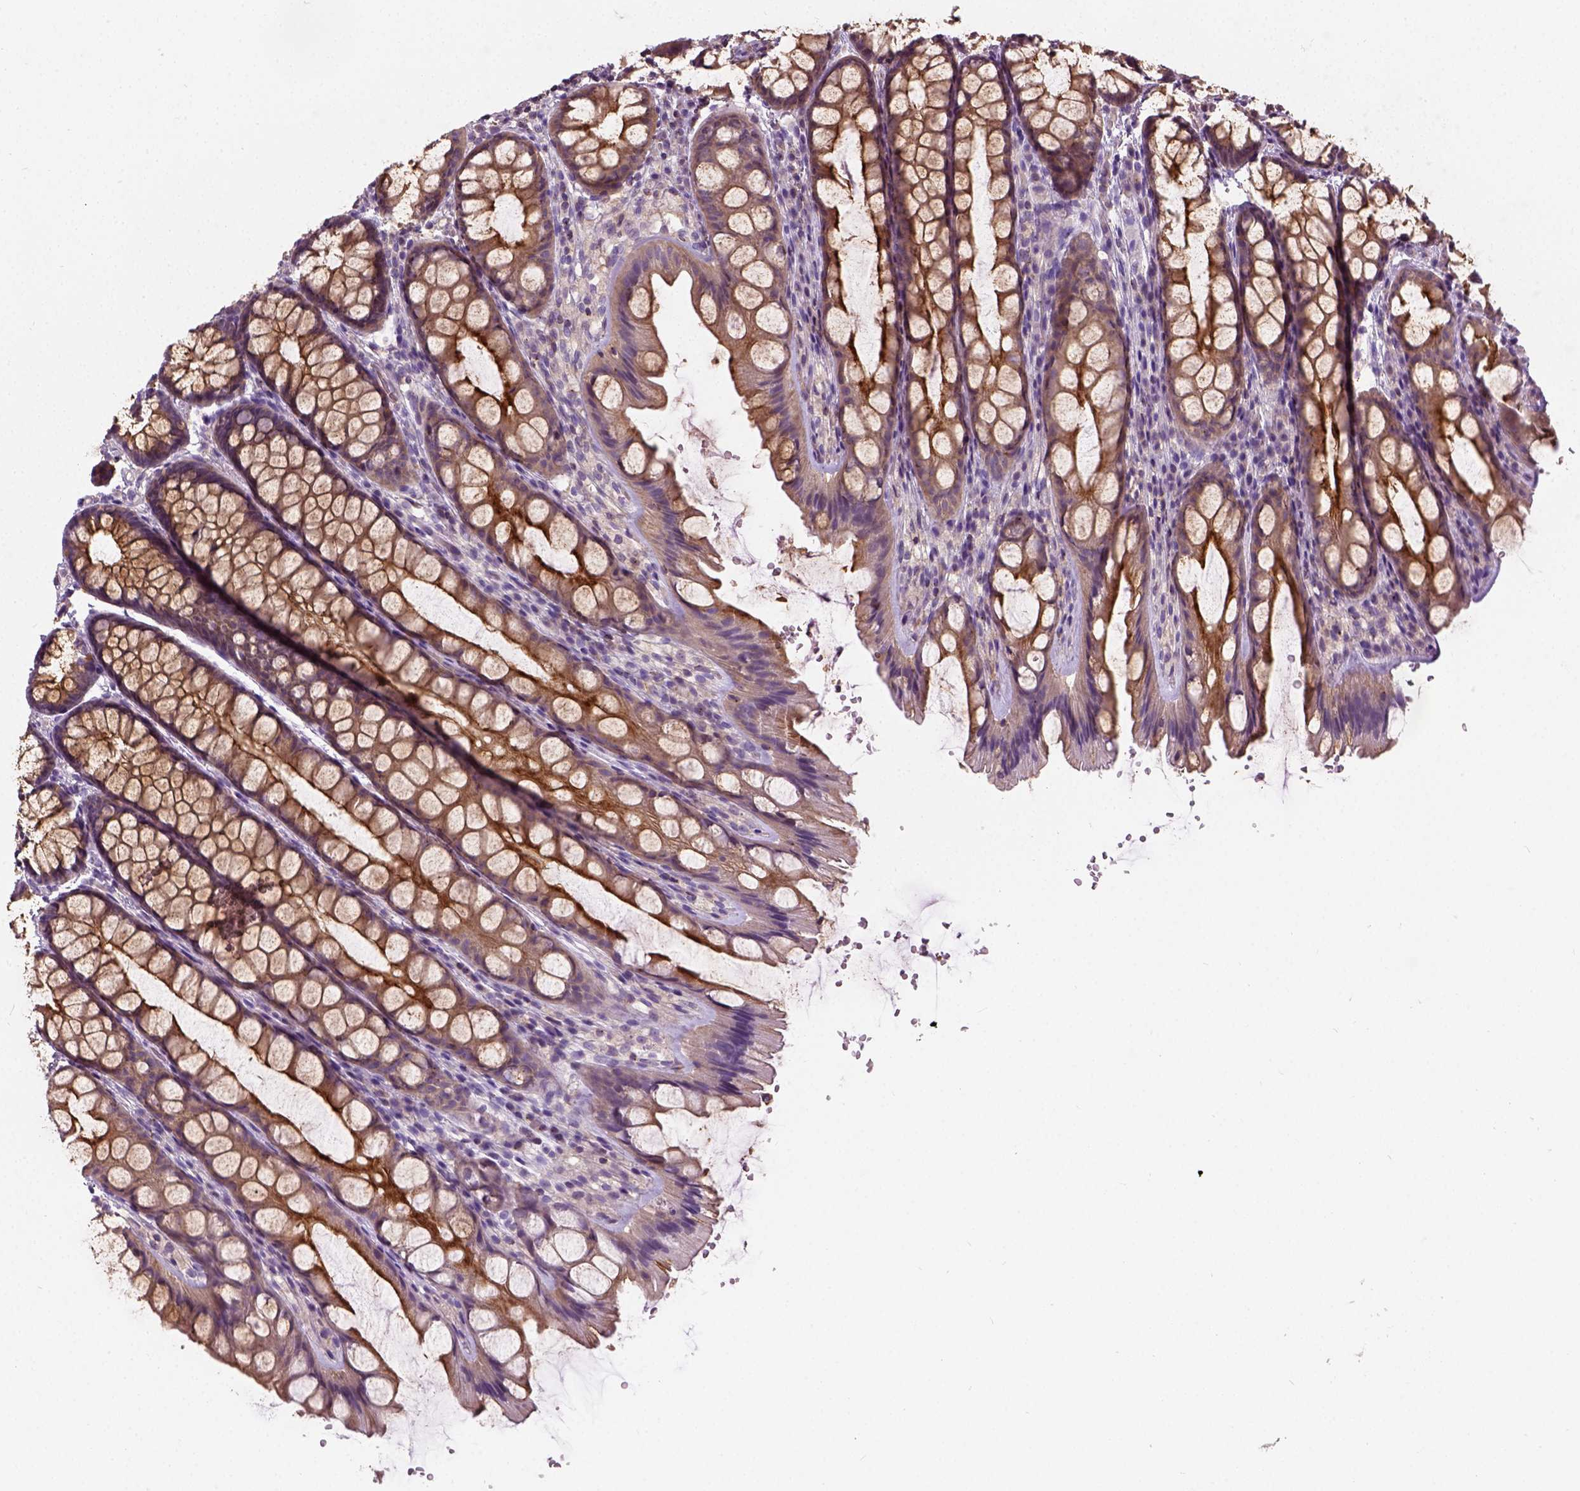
{"staining": {"intensity": "weak", "quantity": ">75%", "location": "cytoplasmic/membranous"}, "tissue": "colon", "cell_type": "Endothelial cells", "image_type": "normal", "snomed": [{"axis": "morphology", "description": "Normal tissue, NOS"}, {"axis": "topography", "description": "Colon"}], "caption": "Endothelial cells display weak cytoplasmic/membranous staining in approximately >75% of cells in benign colon. (DAB (3,3'-diaminobenzidine) = brown stain, brightfield microscopy at high magnification).", "gene": "CRACR2A", "patient": {"sex": "male", "age": 47}}